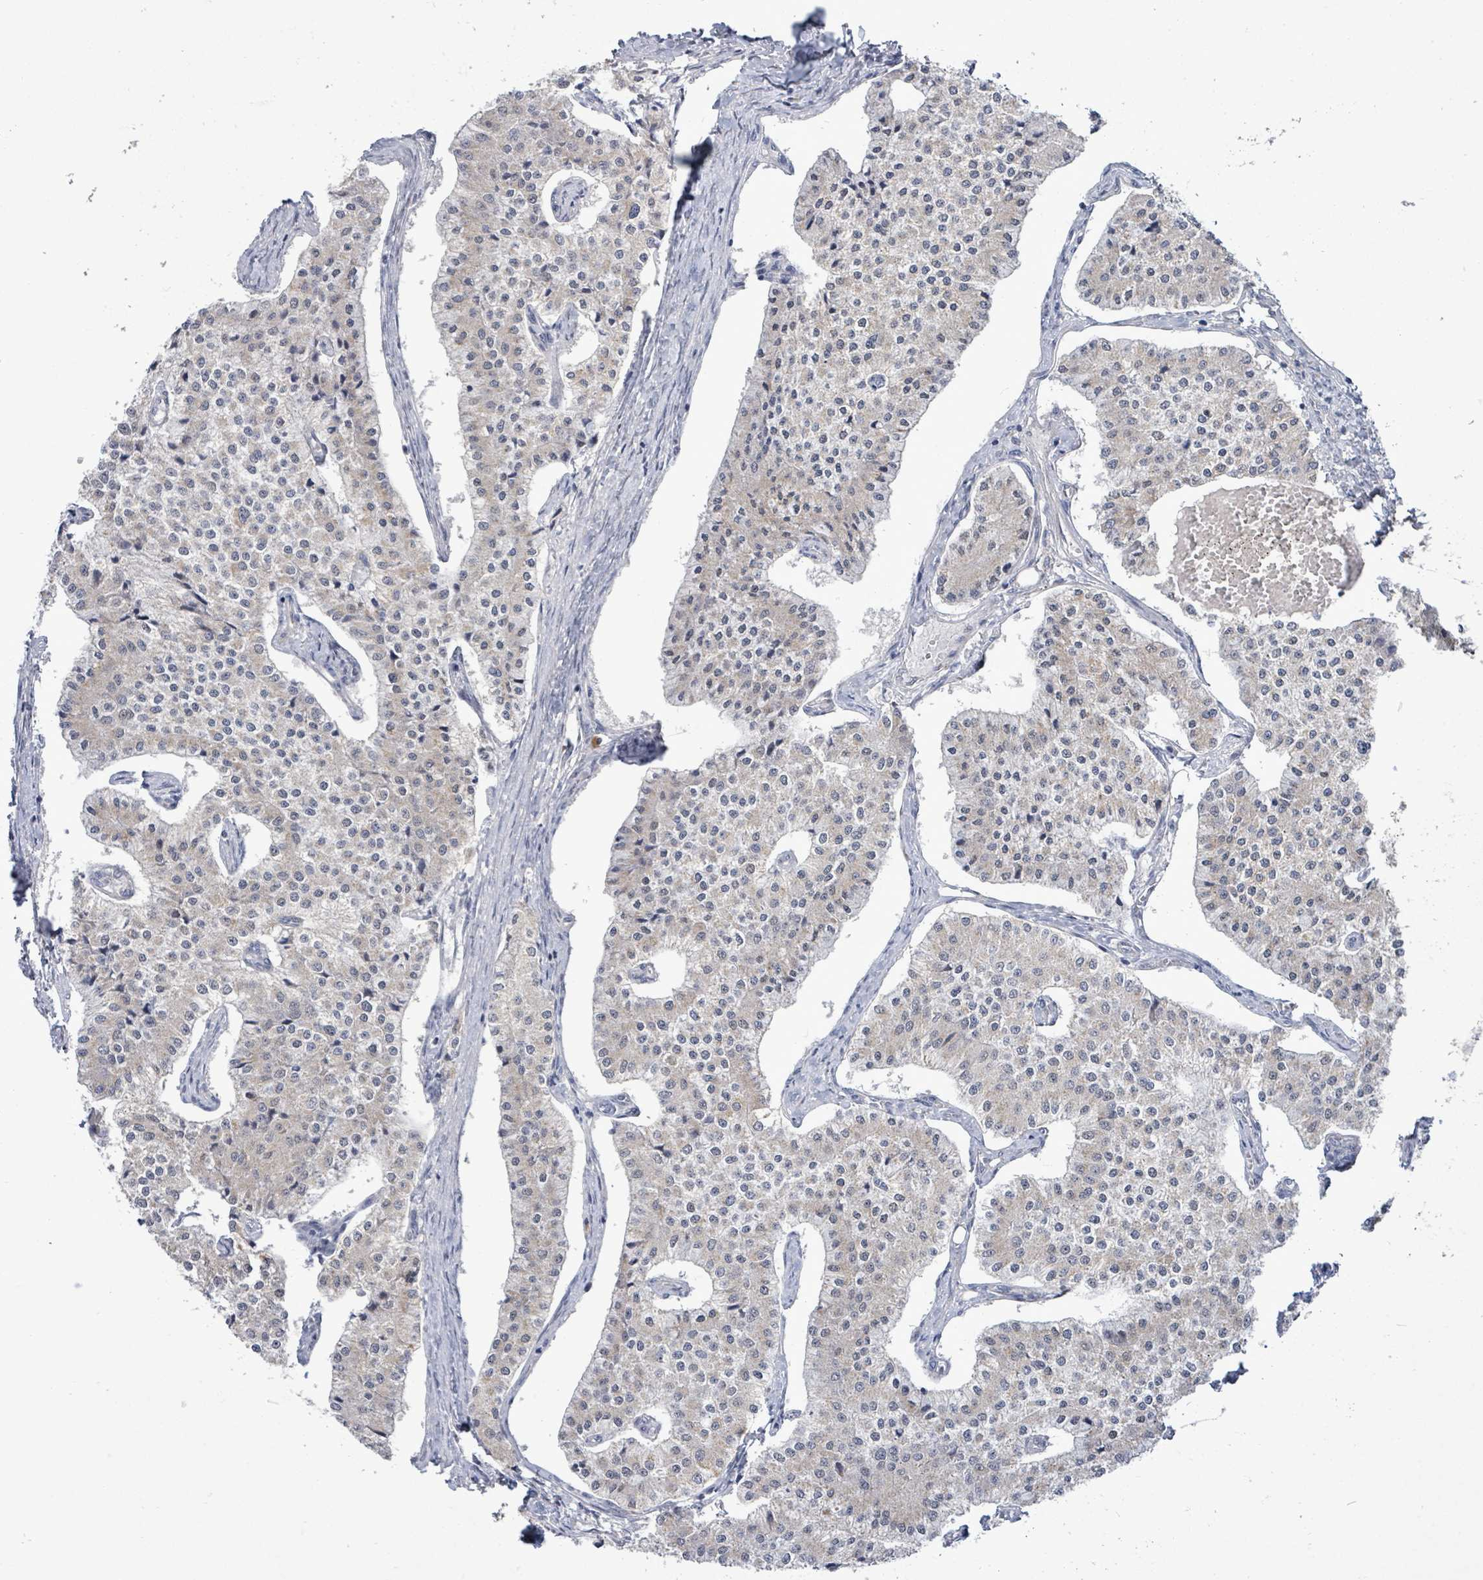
{"staining": {"intensity": "weak", "quantity": "<25%", "location": "cytoplasmic/membranous"}, "tissue": "carcinoid", "cell_type": "Tumor cells", "image_type": "cancer", "snomed": [{"axis": "morphology", "description": "Carcinoid, malignant, NOS"}, {"axis": "topography", "description": "Colon"}], "caption": "This is a image of IHC staining of carcinoid, which shows no expression in tumor cells.", "gene": "ZFPM1", "patient": {"sex": "female", "age": 52}}